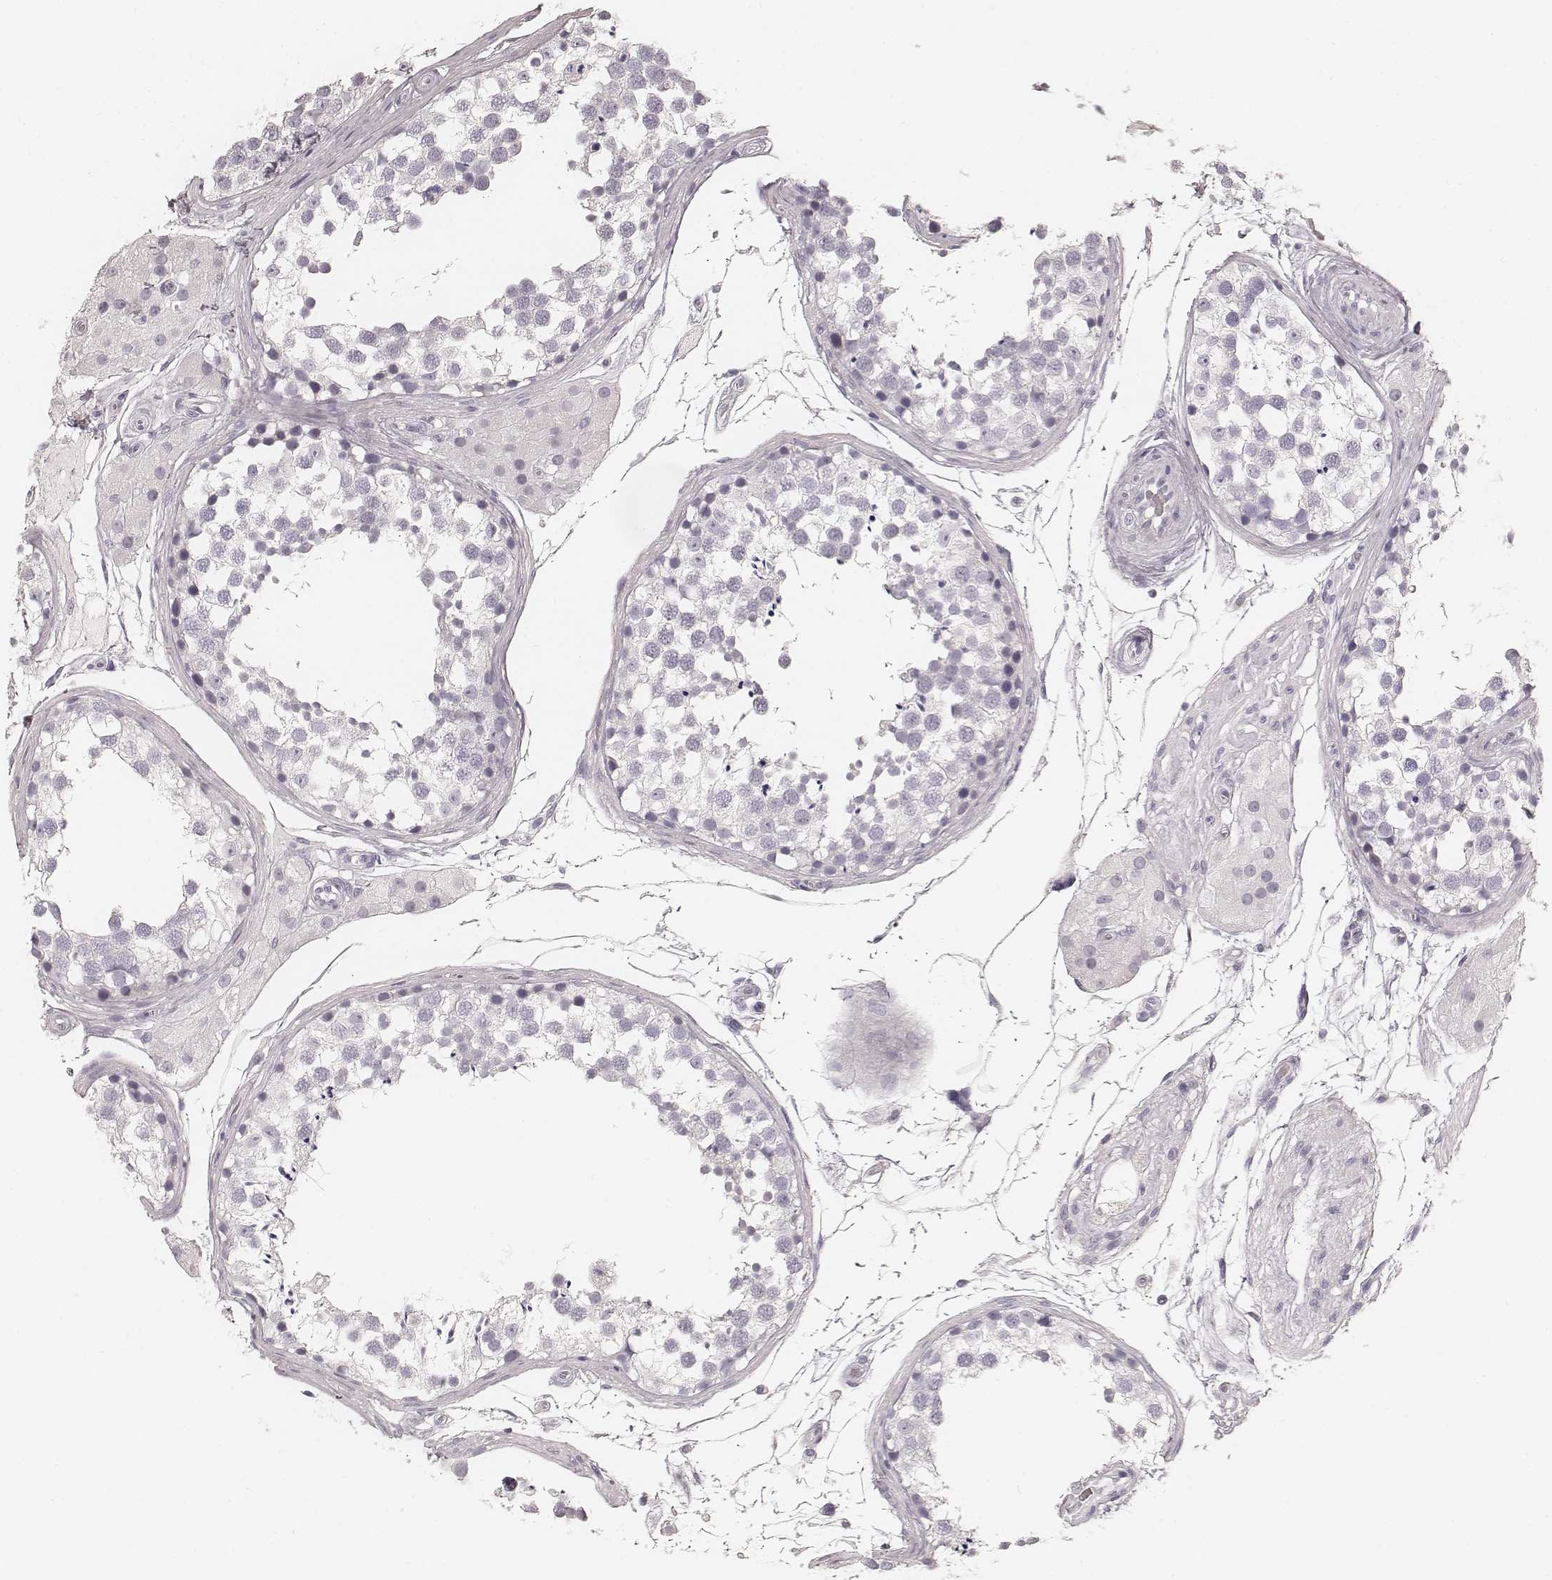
{"staining": {"intensity": "negative", "quantity": "none", "location": "none"}, "tissue": "testis", "cell_type": "Cells in seminiferous ducts", "image_type": "normal", "snomed": [{"axis": "morphology", "description": "Normal tissue, NOS"}, {"axis": "morphology", "description": "Seminoma, NOS"}, {"axis": "topography", "description": "Testis"}], "caption": "Histopathology image shows no protein staining in cells in seminiferous ducts of unremarkable testis. The staining is performed using DAB (3,3'-diaminobenzidine) brown chromogen with nuclei counter-stained in using hematoxylin.", "gene": "HNF4G", "patient": {"sex": "male", "age": 65}}